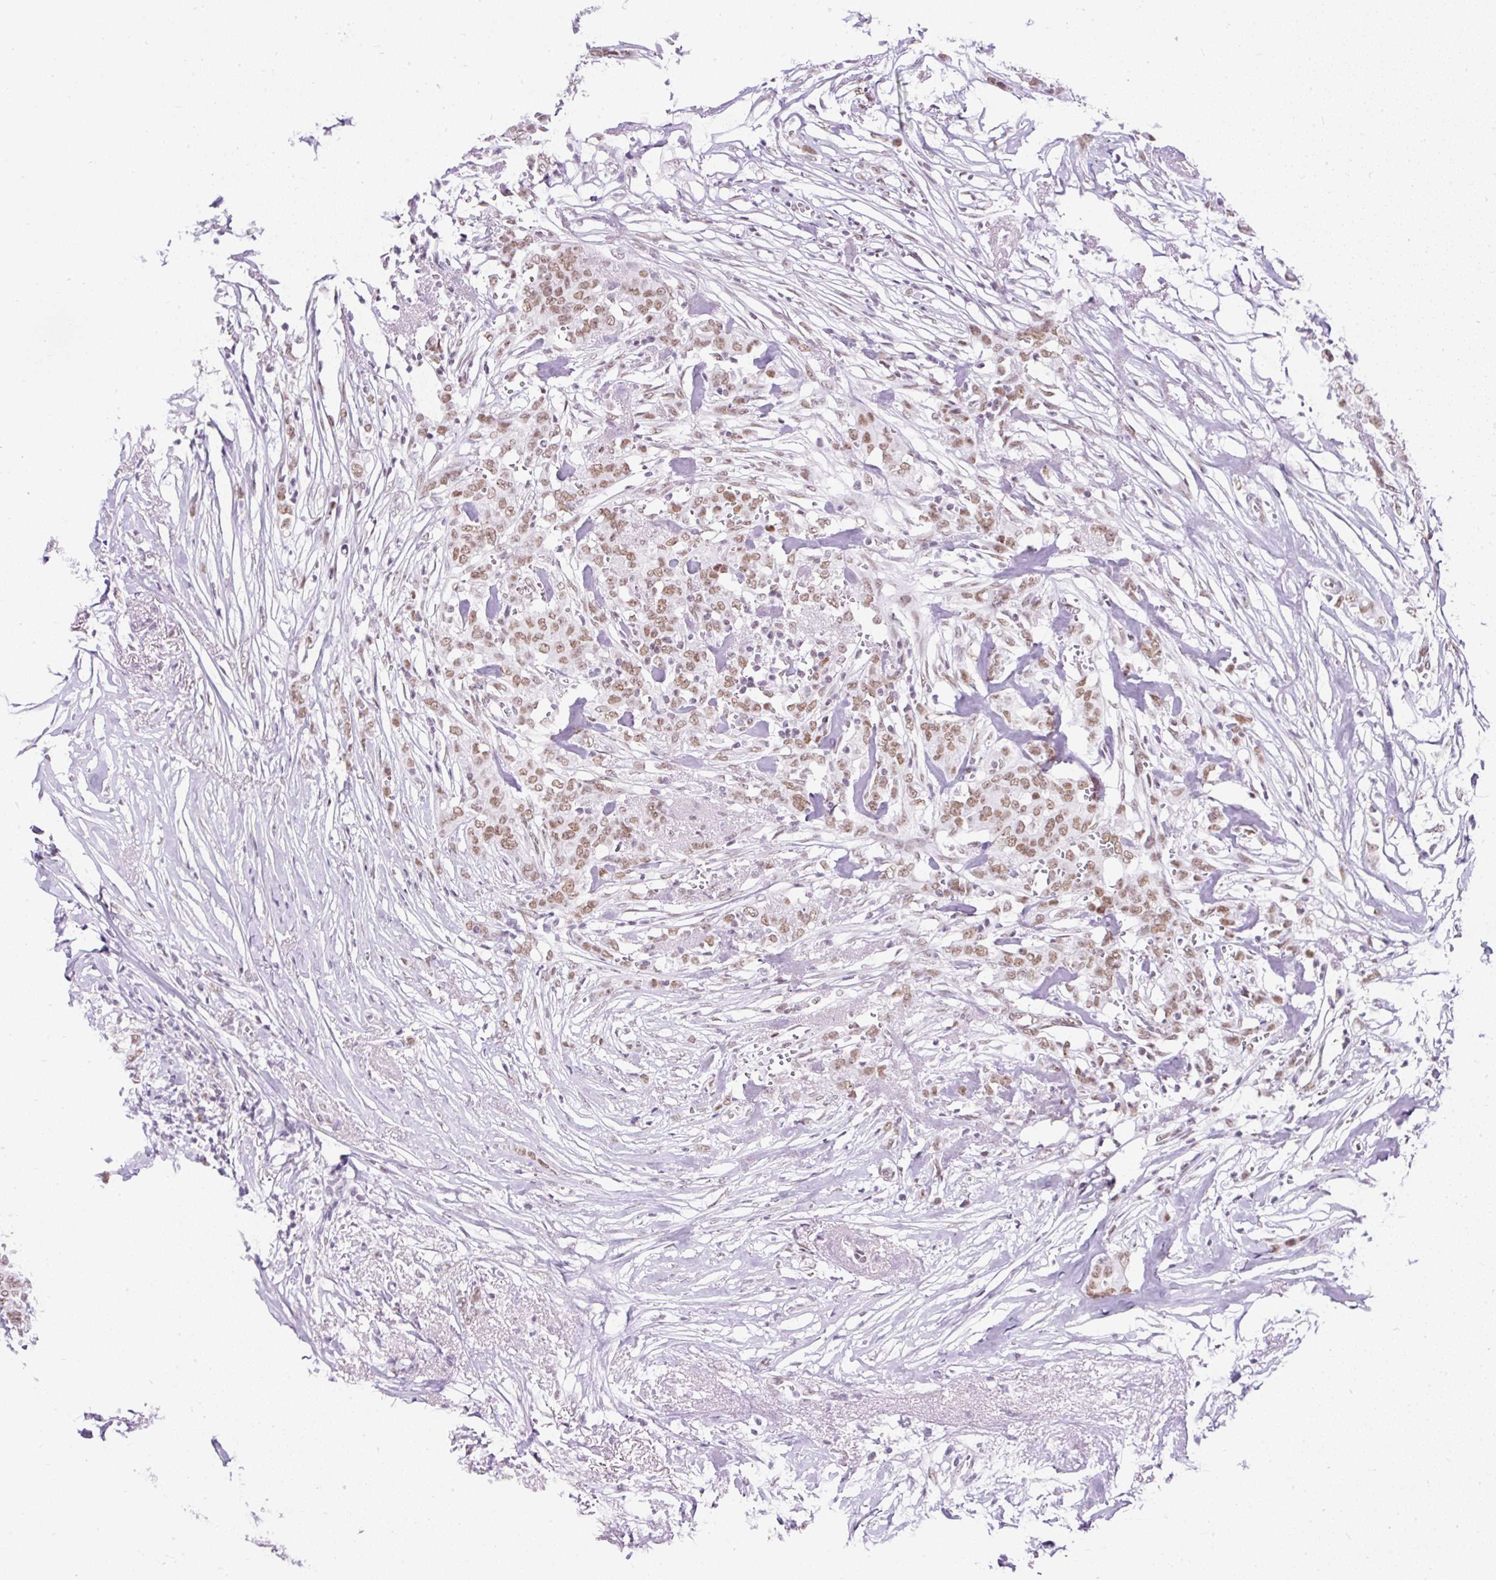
{"staining": {"intensity": "moderate", "quantity": ">75%", "location": "nuclear"}, "tissue": "breast cancer", "cell_type": "Tumor cells", "image_type": "cancer", "snomed": [{"axis": "morphology", "description": "Lobular carcinoma"}, {"axis": "topography", "description": "Breast"}], "caption": "Immunohistochemical staining of human breast lobular carcinoma reveals medium levels of moderate nuclear expression in approximately >75% of tumor cells.", "gene": "PLCXD2", "patient": {"sex": "female", "age": 91}}